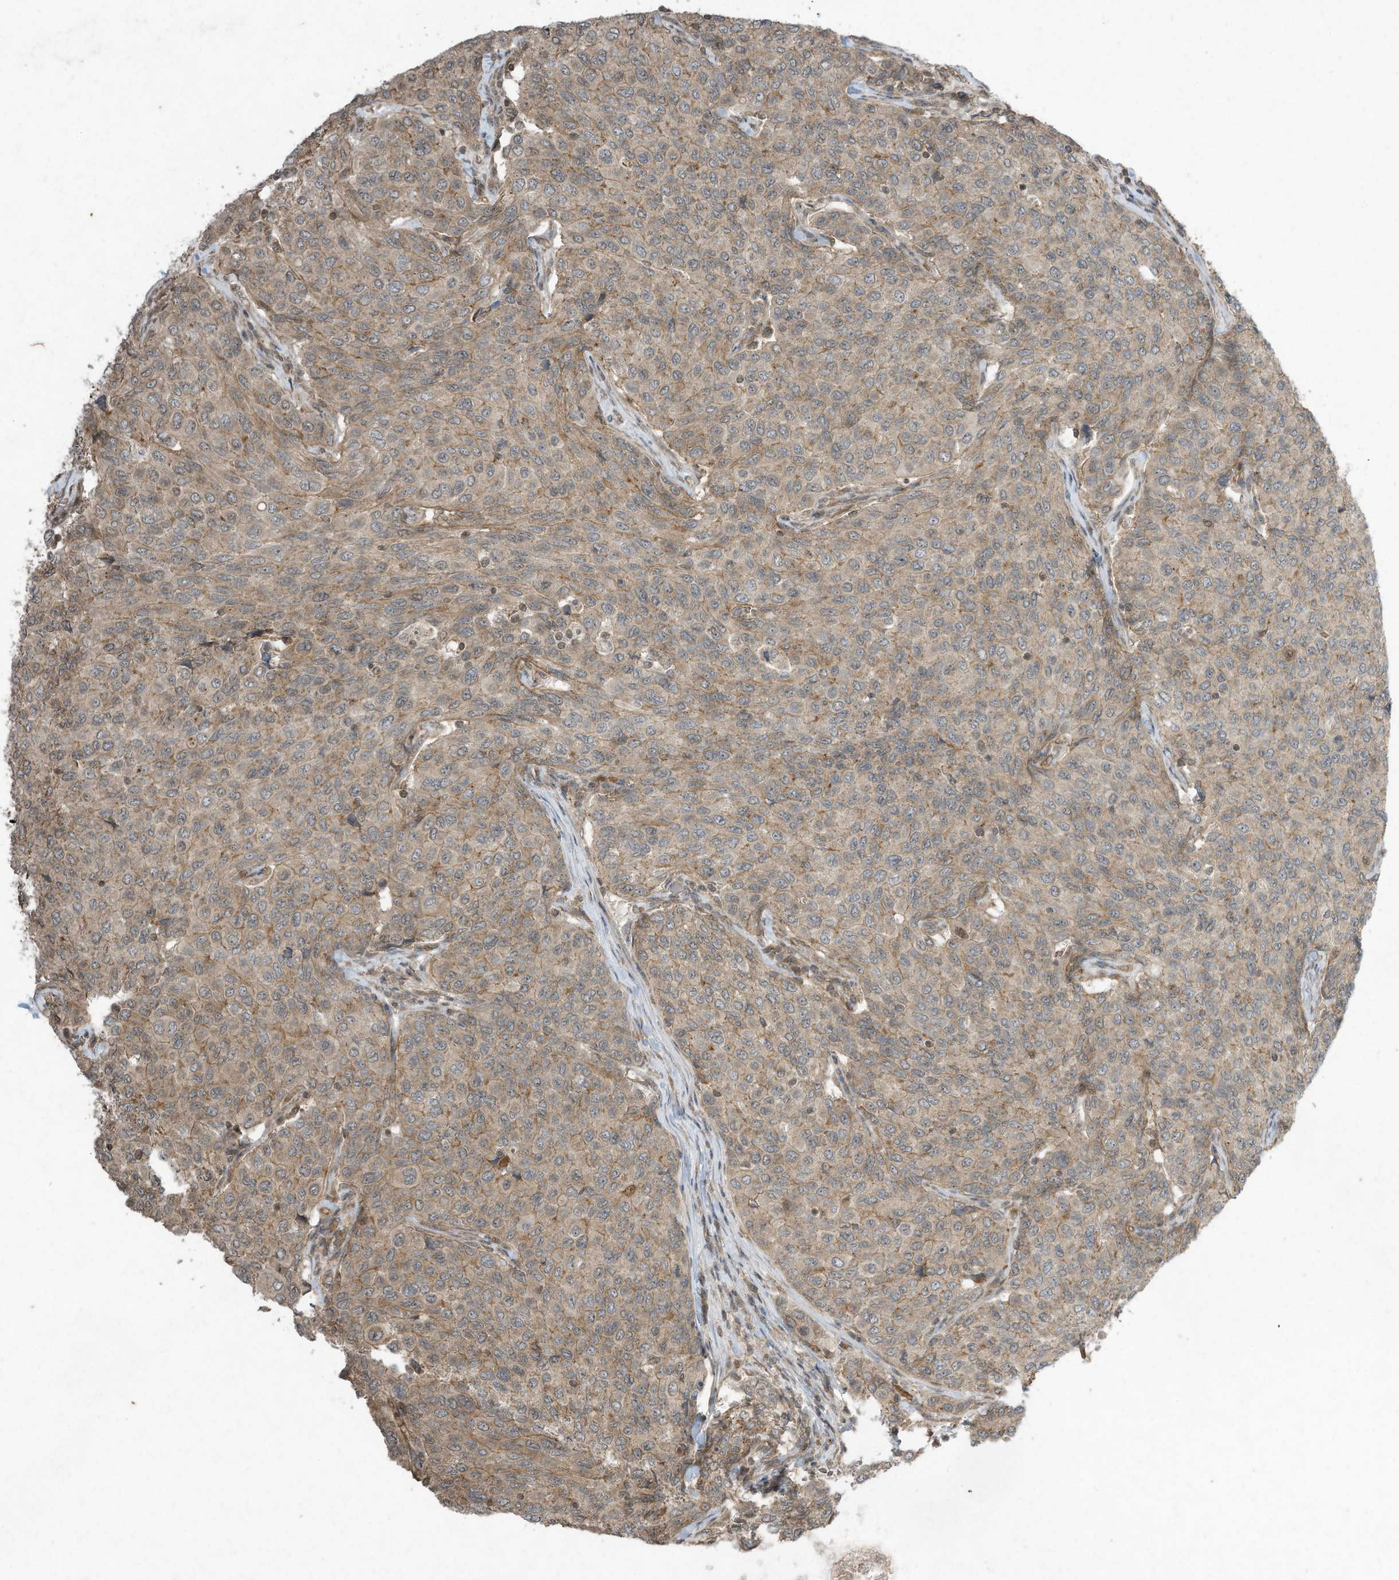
{"staining": {"intensity": "weak", "quantity": ">75%", "location": "cytoplasmic/membranous"}, "tissue": "breast cancer", "cell_type": "Tumor cells", "image_type": "cancer", "snomed": [{"axis": "morphology", "description": "Duct carcinoma"}, {"axis": "topography", "description": "Breast"}], "caption": "This histopathology image reveals immunohistochemistry (IHC) staining of human invasive ductal carcinoma (breast), with low weak cytoplasmic/membranous expression in about >75% of tumor cells.", "gene": "MATN2", "patient": {"sex": "female", "age": 55}}